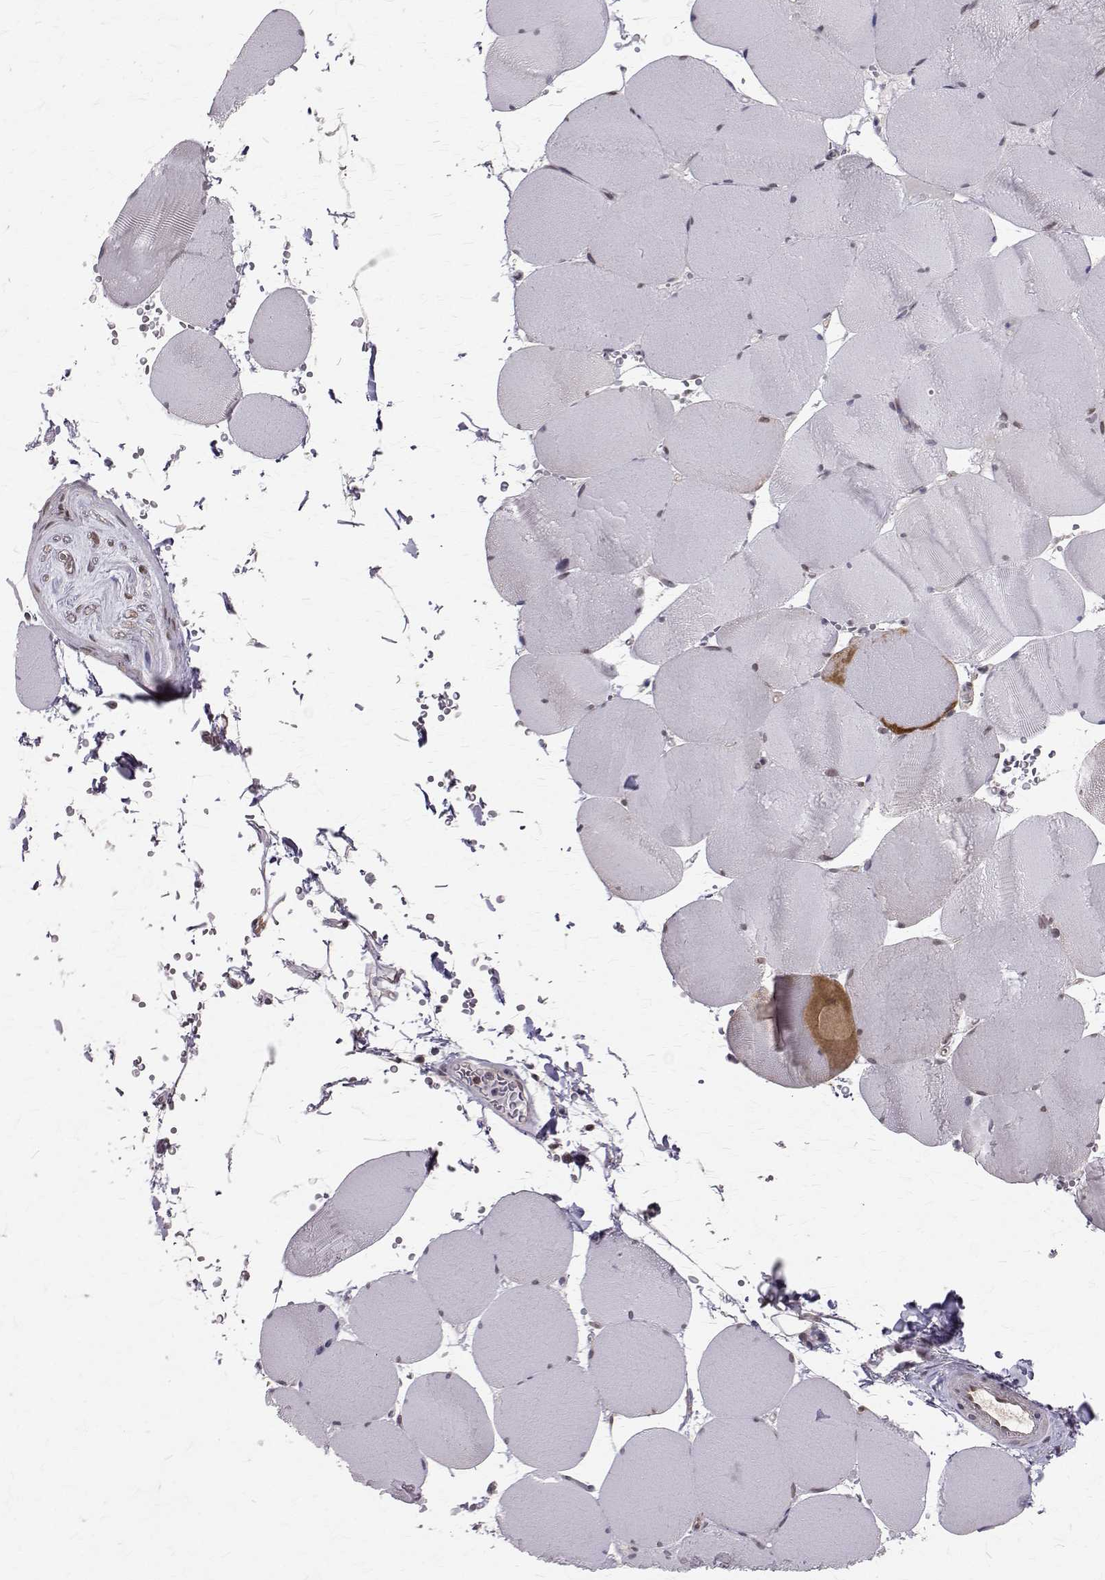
{"staining": {"intensity": "negative", "quantity": "none", "location": "none"}, "tissue": "skeletal muscle", "cell_type": "Myocytes", "image_type": "normal", "snomed": [{"axis": "morphology", "description": "Normal tissue, NOS"}, {"axis": "topography", "description": "Skeletal muscle"}, {"axis": "topography", "description": "Head-Neck"}], "caption": "Histopathology image shows no protein staining in myocytes of unremarkable skeletal muscle.", "gene": "NIF3L1", "patient": {"sex": "male", "age": 66}}